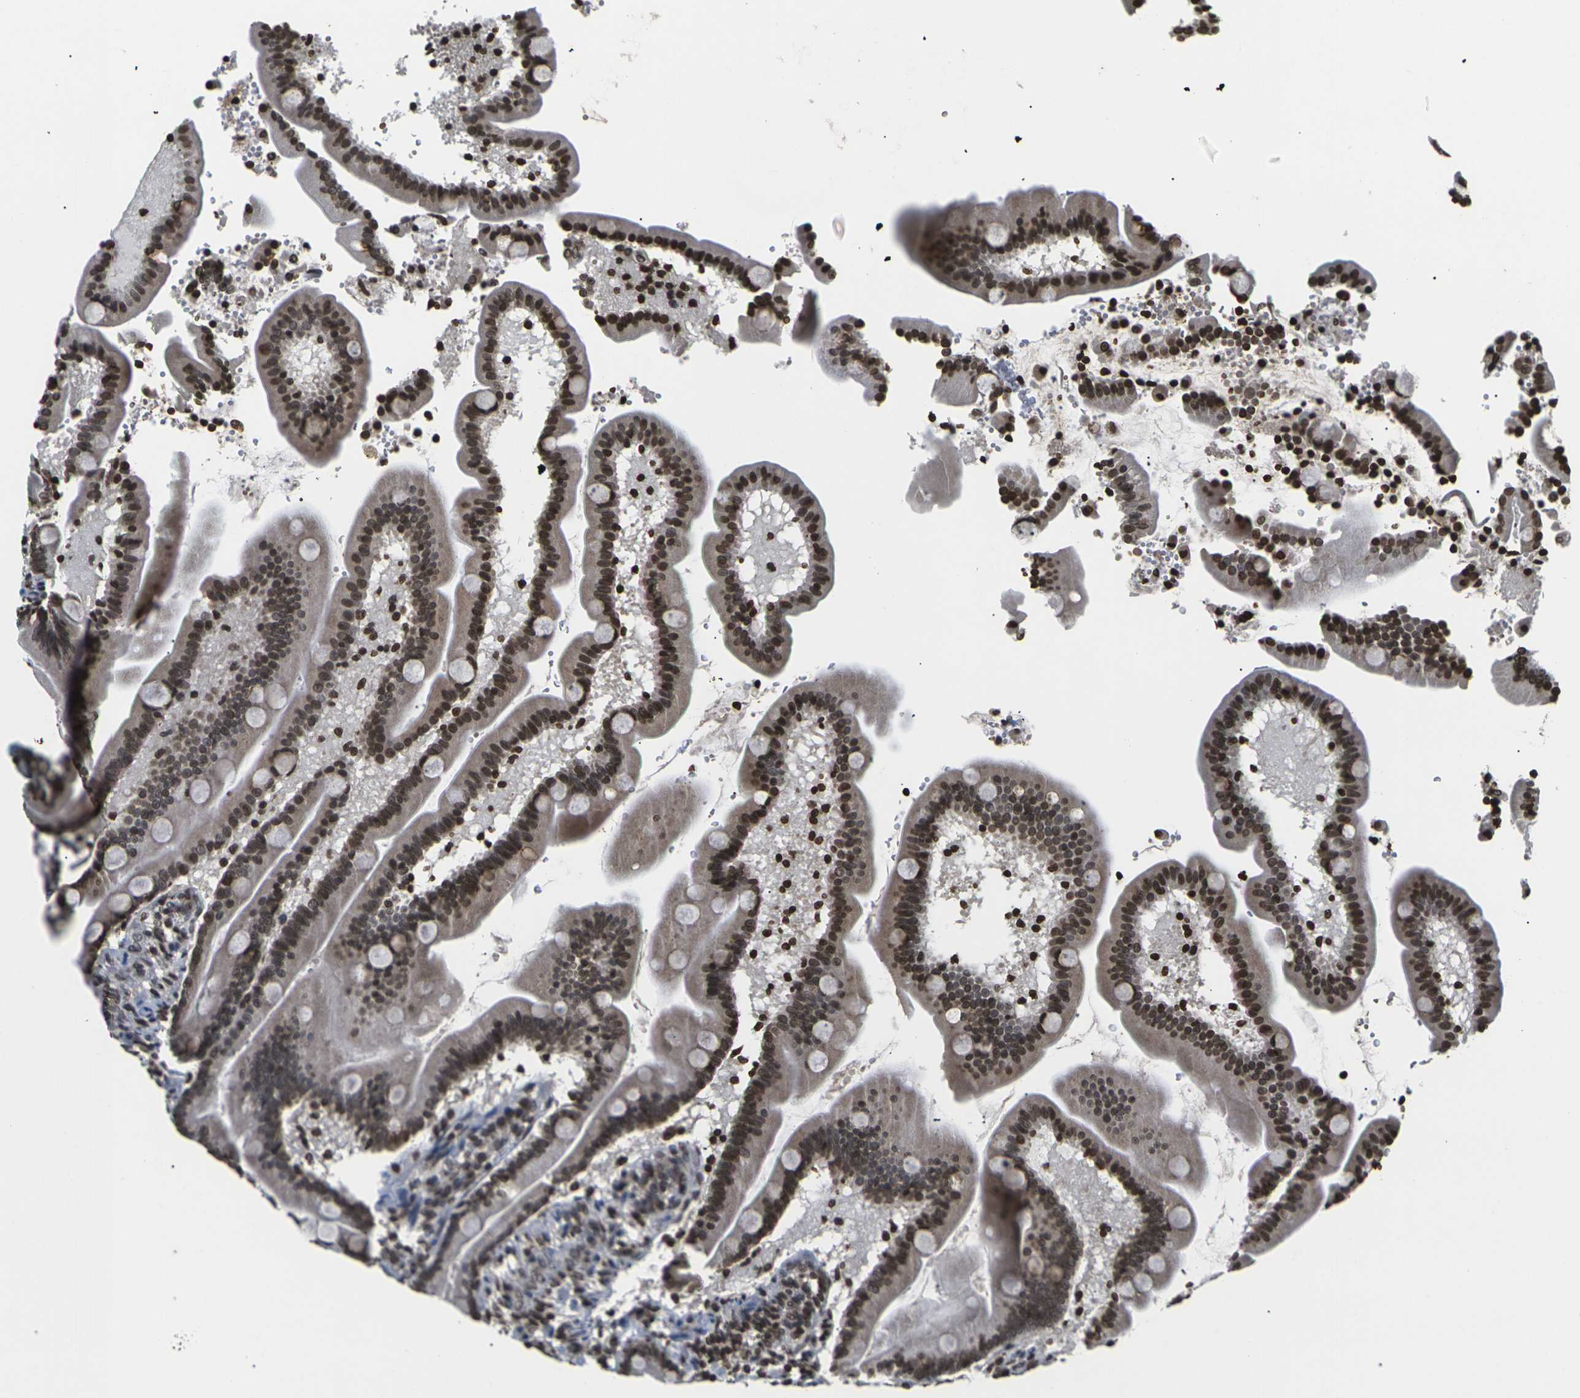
{"staining": {"intensity": "strong", "quantity": ">75%", "location": "nuclear"}, "tissue": "duodenum", "cell_type": "Glandular cells", "image_type": "normal", "snomed": [{"axis": "morphology", "description": "Normal tissue, NOS"}, {"axis": "topography", "description": "Duodenum"}], "caption": "Immunohistochemistry photomicrograph of unremarkable human duodenum stained for a protein (brown), which shows high levels of strong nuclear expression in approximately >75% of glandular cells.", "gene": "ETV5", "patient": {"sex": "male", "age": 54}}